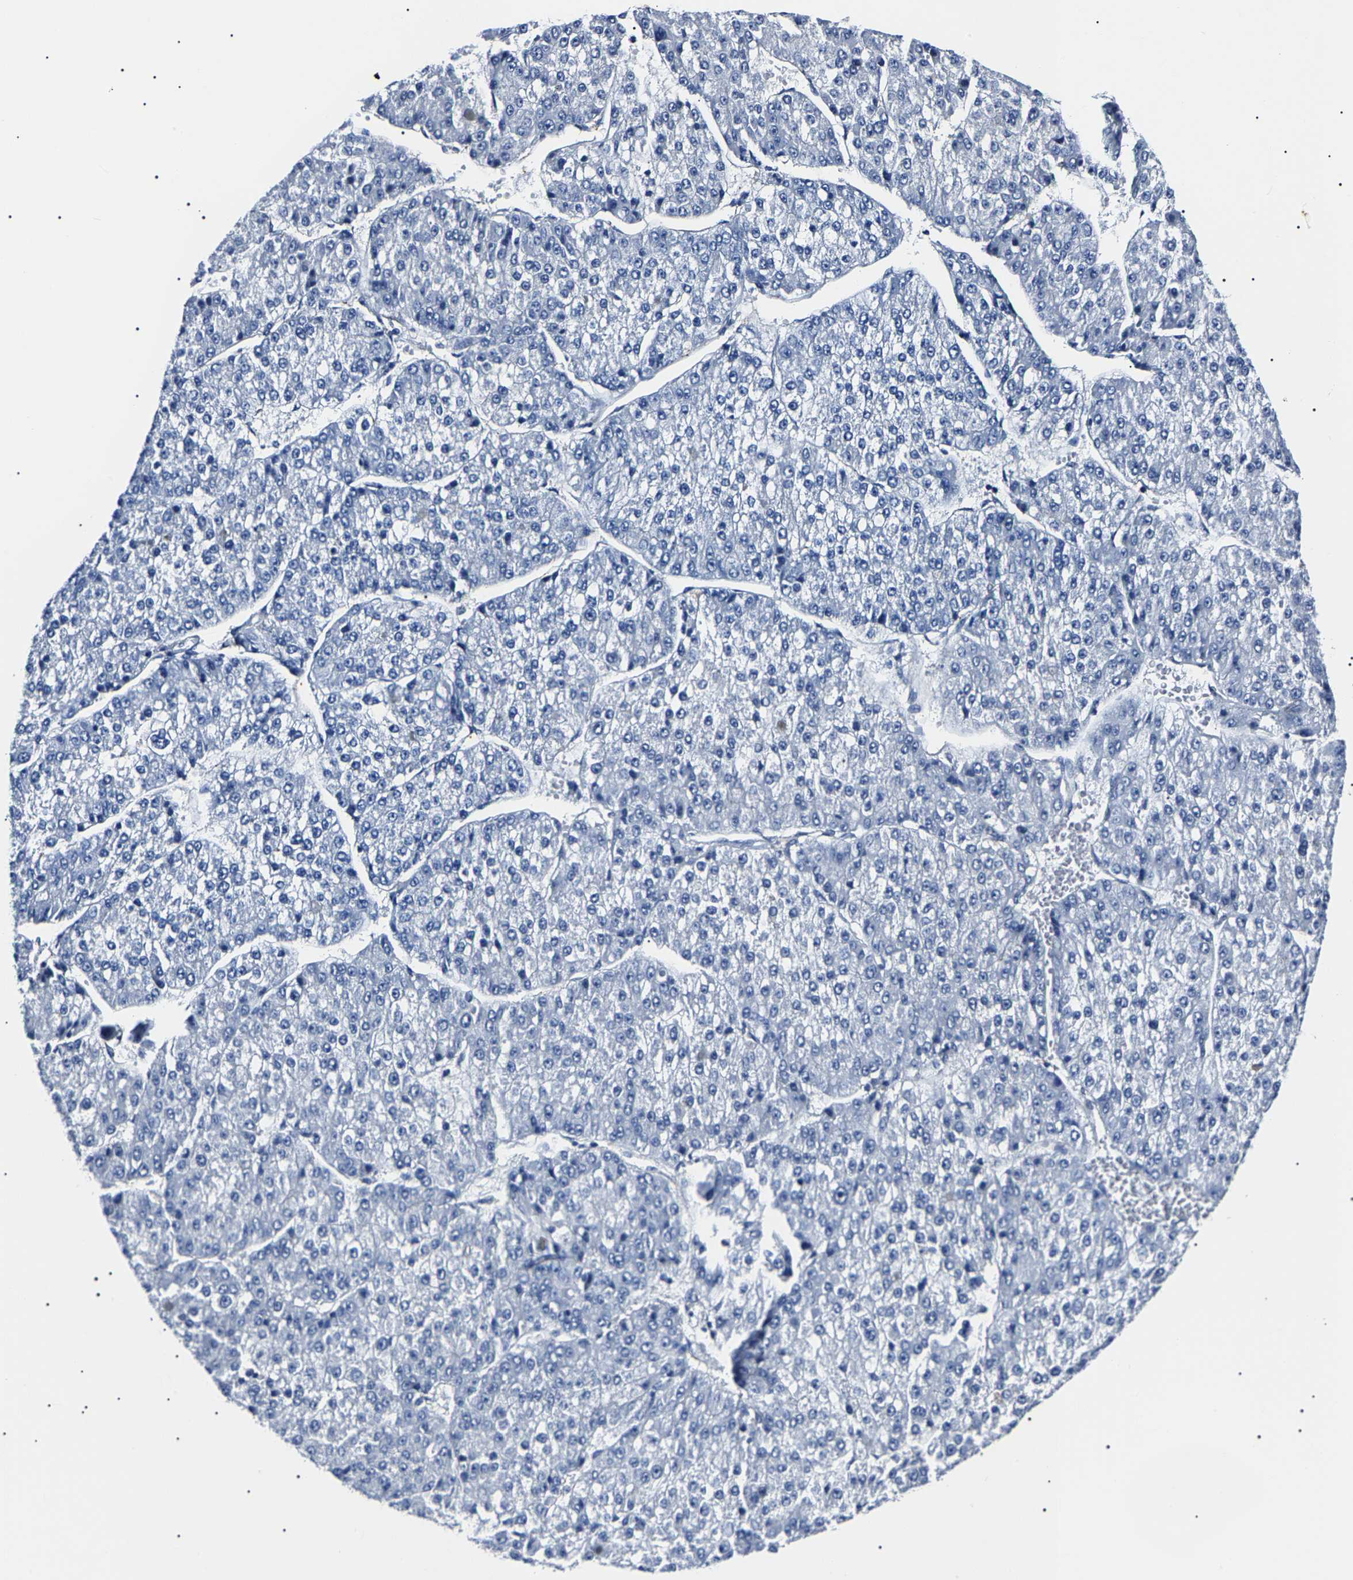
{"staining": {"intensity": "negative", "quantity": "none", "location": "none"}, "tissue": "liver cancer", "cell_type": "Tumor cells", "image_type": "cancer", "snomed": [{"axis": "morphology", "description": "Carcinoma, Hepatocellular, NOS"}, {"axis": "topography", "description": "Liver"}], "caption": "High power microscopy micrograph of an immunohistochemistry image of liver hepatocellular carcinoma, revealing no significant staining in tumor cells.", "gene": "KLHL42", "patient": {"sex": "female", "age": 73}}